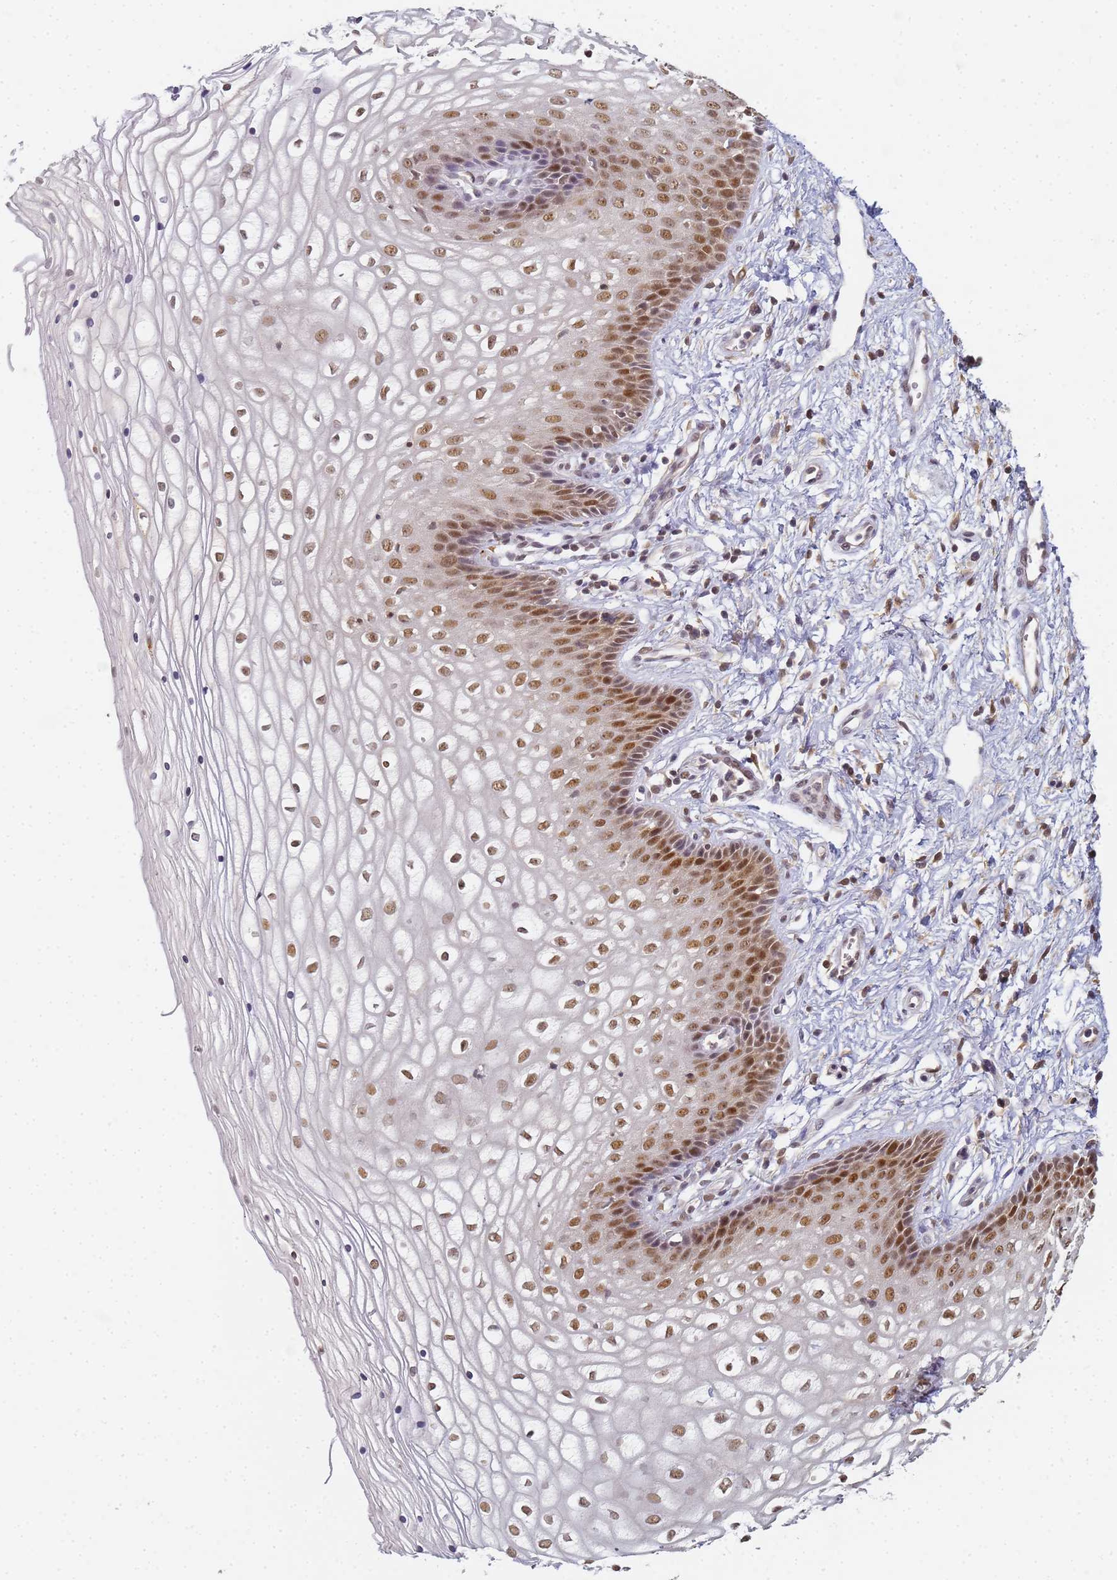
{"staining": {"intensity": "strong", "quantity": ">75%", "location": "nuclear"}, "tissue": "vagina", "cell_type": "Squamous epithelial cells", "image_type": "normal", "snomed": [{"axis": "morphology", "description": "Normal tissue, NOS"}, {"axis": "topography", "description": "Vagina"}], "caption": "Protein staining of benign vagina demonstrates strong nuclear staining in approximately >75% of squamous epithelial cells.", "gene": "HMCES", "patient": {"sex": "female", "age": 34}}